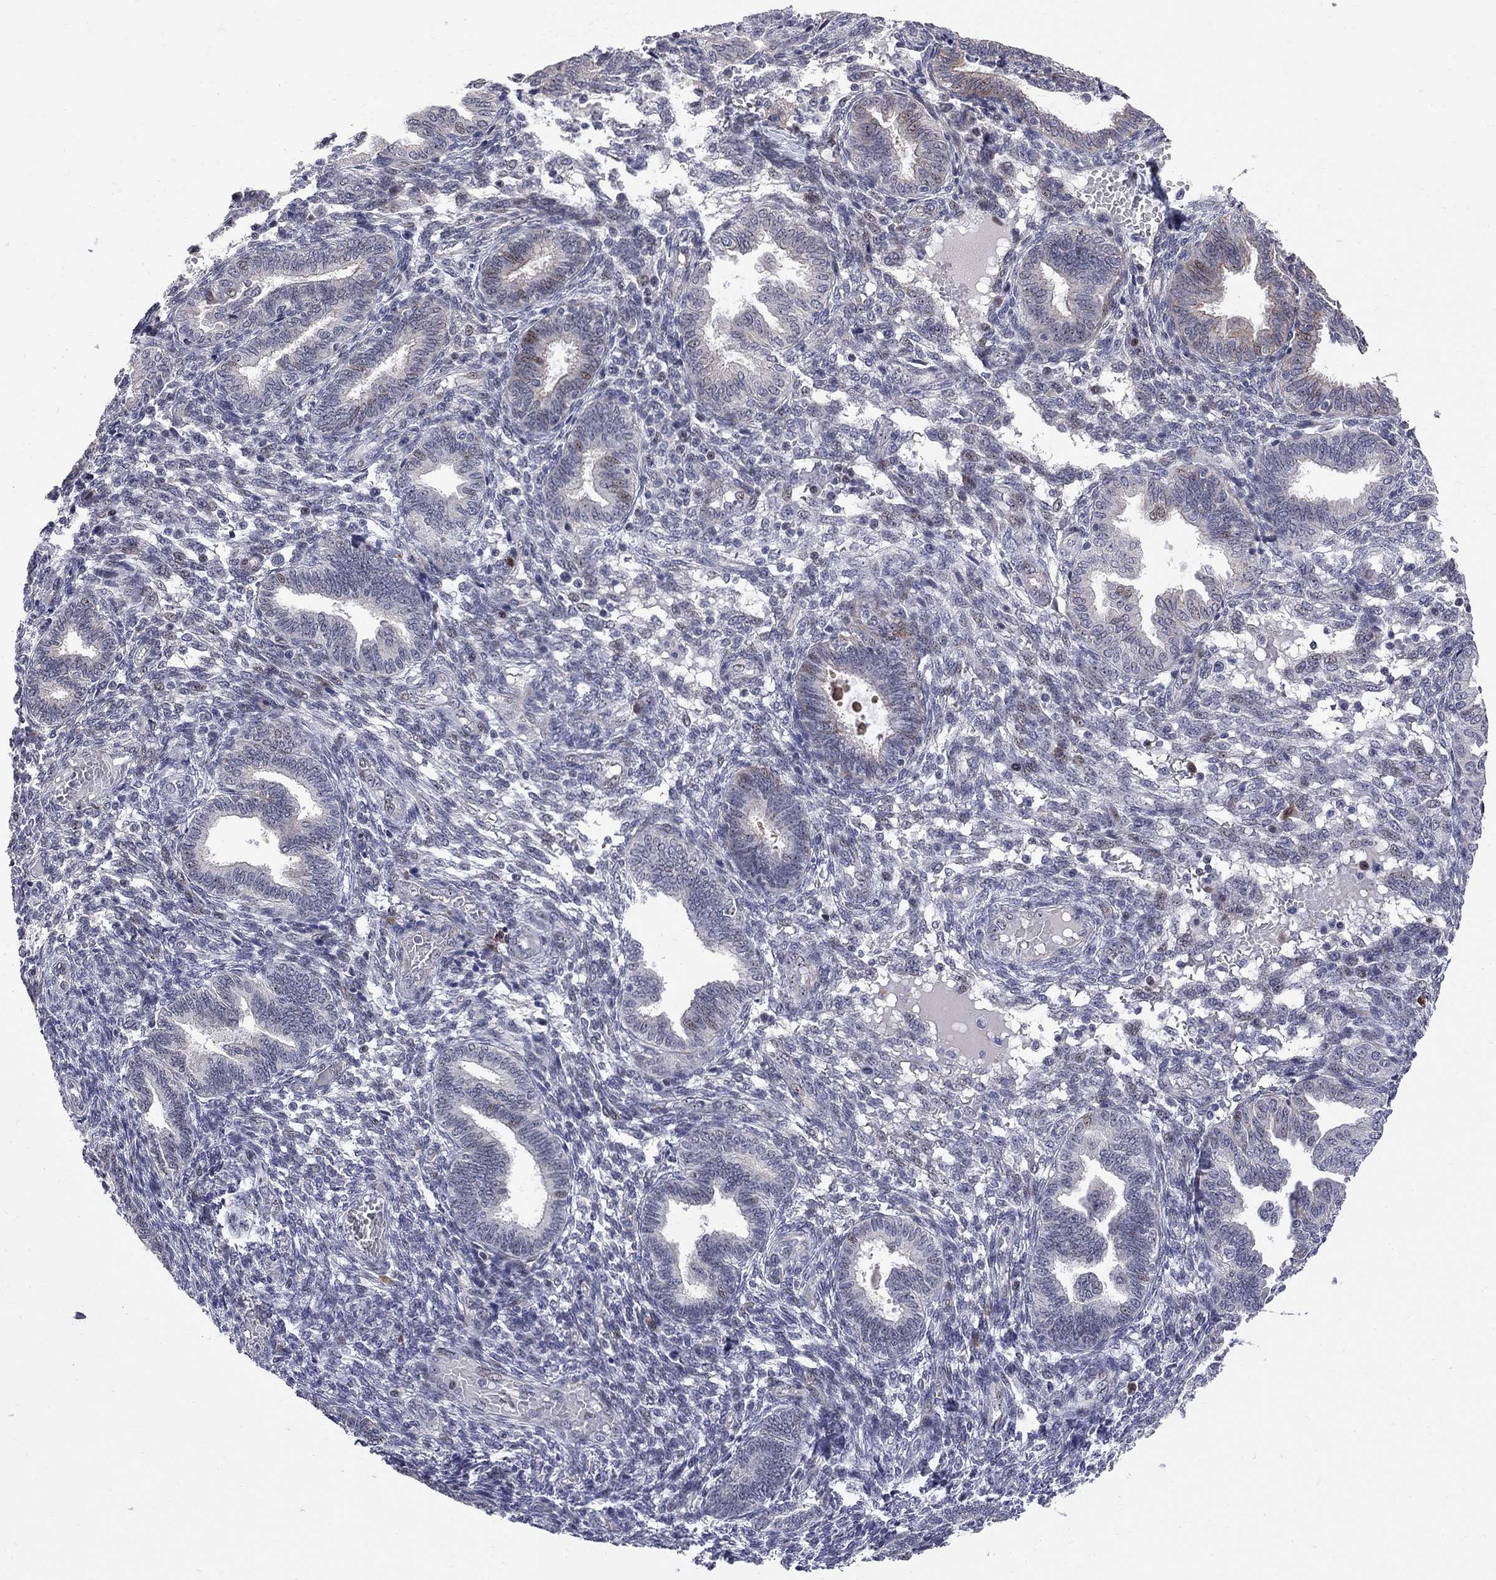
{"staining": {"intensity": "negative", "quantity": "none", "location": "none"}, "tissue": "endometrium", "cell_type": "Cells in endometrial stroma", "image_type": "normal", "snomed": [{"axis": "morphology", "description": "Normal tissue, NOS"}, {"axis": "topography", "description": "Endometrium"}], "caption": "The image displays no staining of cells in endometrial stroma in normal endometrium.", "gene": "DHX33", "patient": {"sex": "female", "age": 42}}